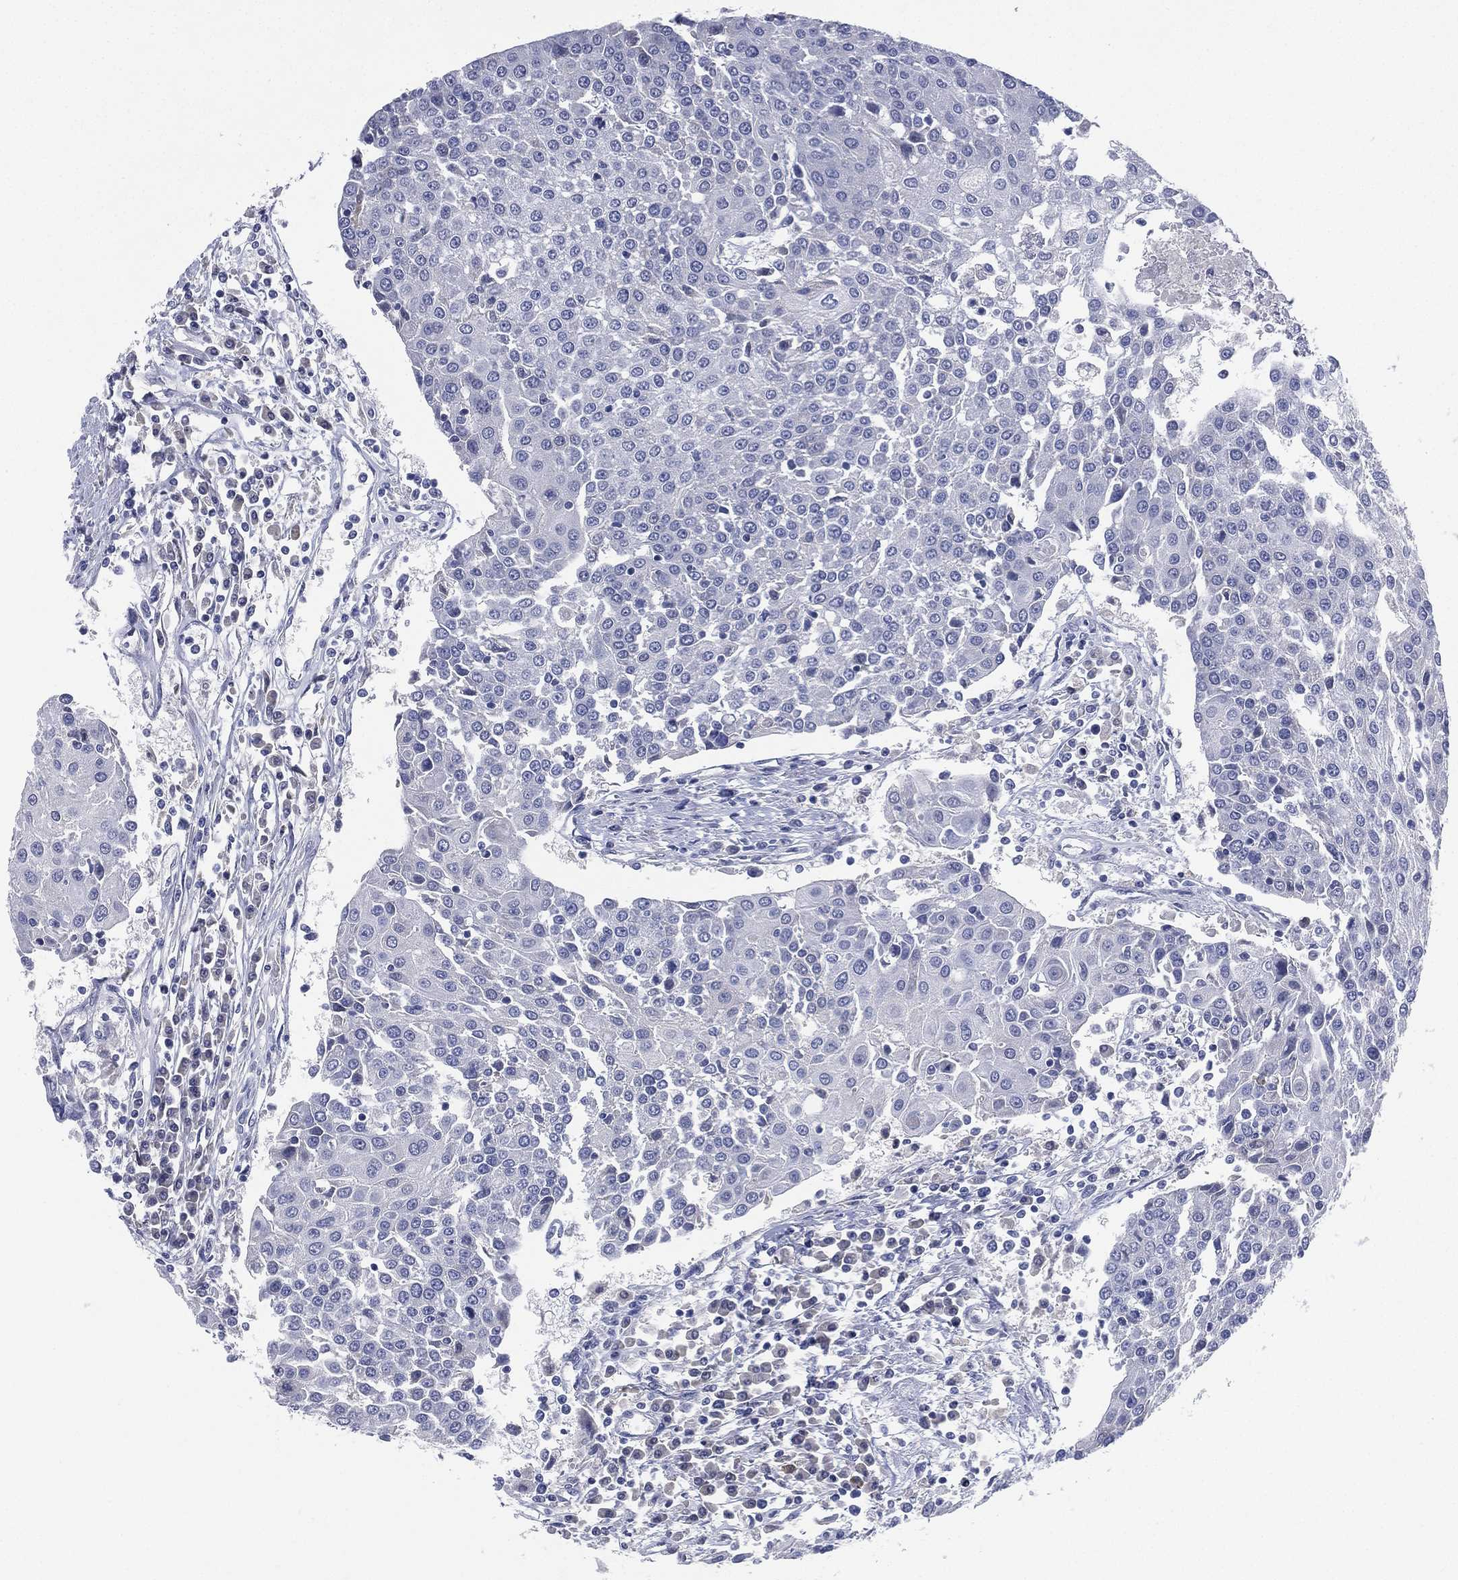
{"staining": {"intensity": "negative", "quantity": "none", "location": "none"}, "tissue": "urothelial cancer", "cell_type": "Tumor cells", "image_type": "cancer", "snomed": [{"axis": "morphology", "description": "Urothelial carcinoma, High grade"}, {"axis": "topography", "description": "Urinary bladder"}], "caption": "IHC image of neoplastic tissue: human urothelial cancer stained with DAB (3,3'-diaminobenzidine) demonstrates no significant protein expression in tumor cells.", "gene": "KRT35", "patient": {"sex": "female", "age": 85}}